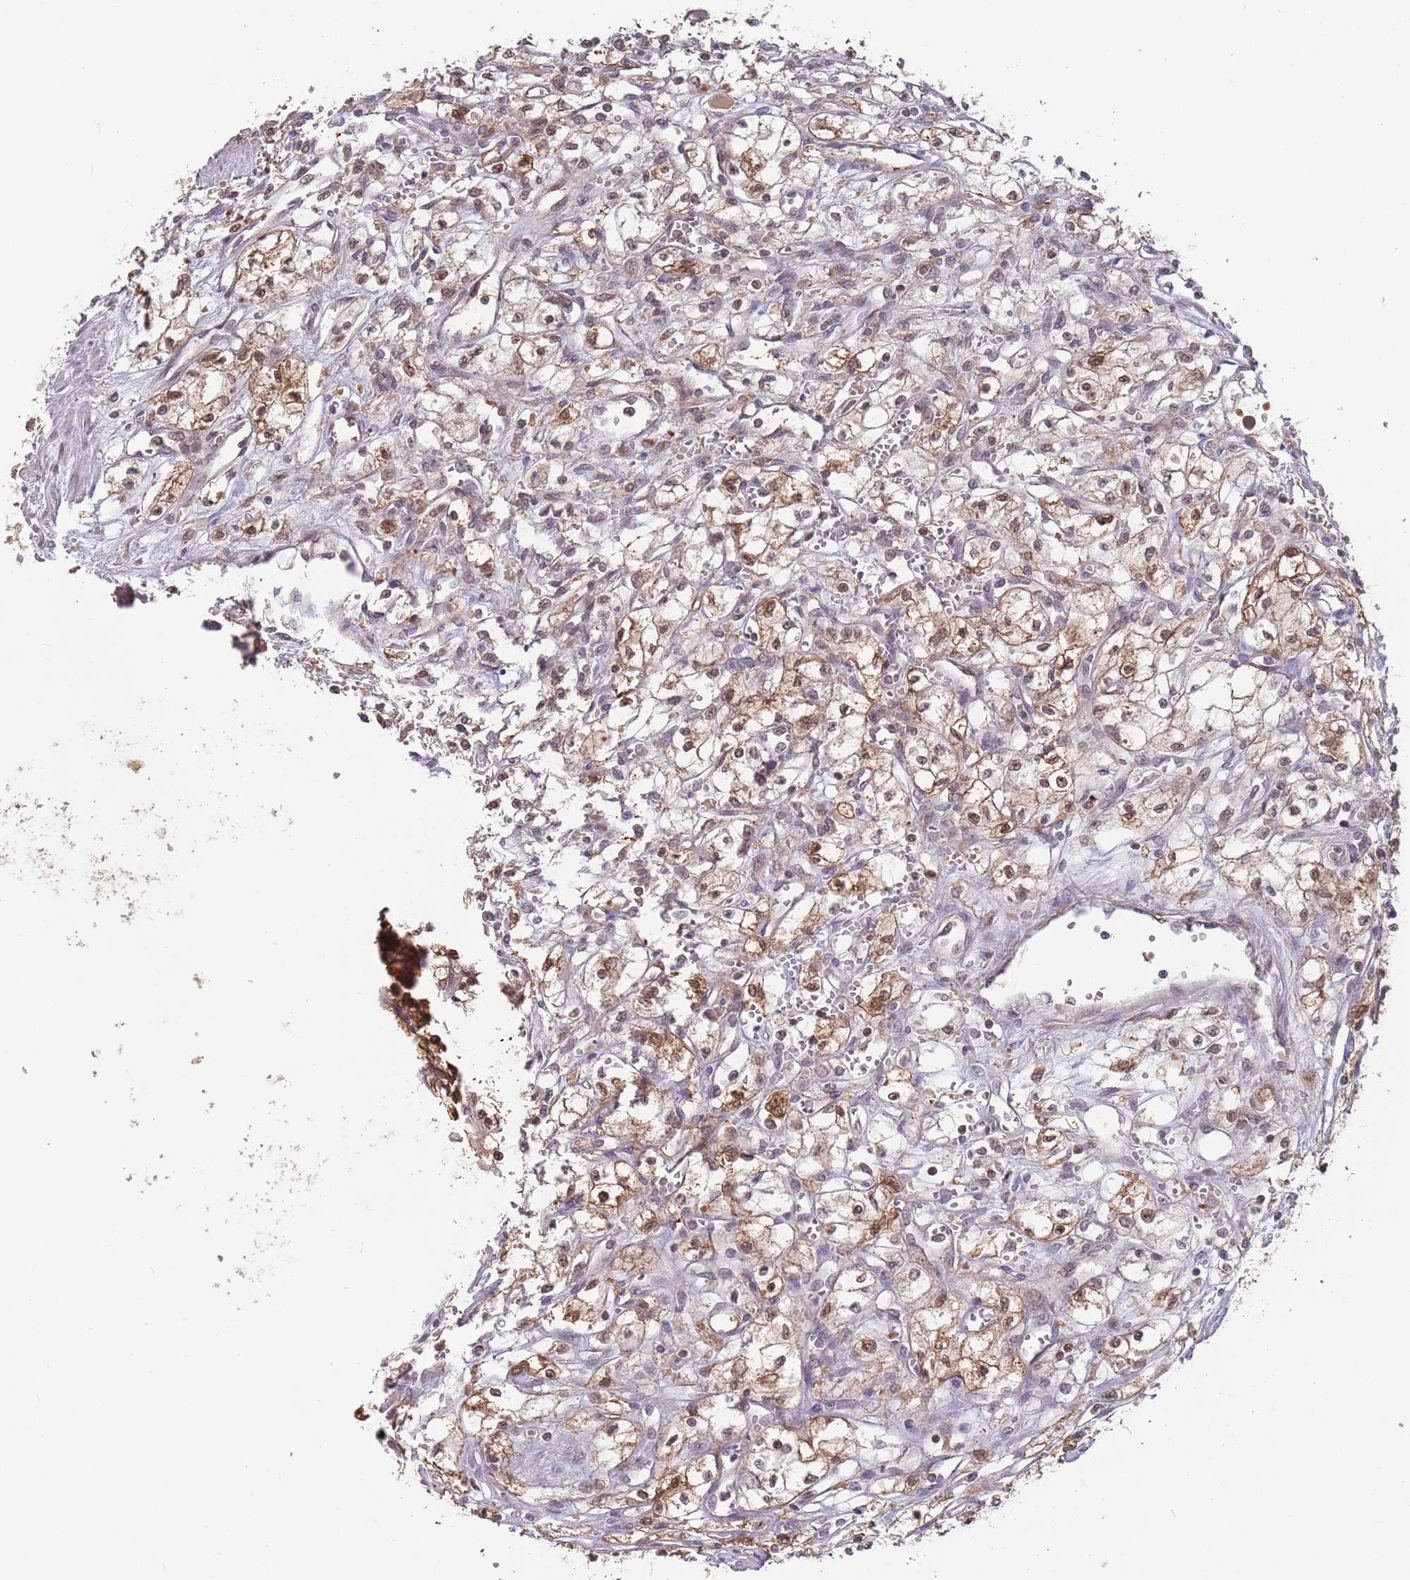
{"staining": {"intensity": "moderate", "quantity": "25%-75%", "location": "cytoplasmic/membranous,nuclear"}, "tissue": "renal cancer", "cell_type": "Tumor cells", "image_type": "cancer", "snomed": [{"axis": "morphology", "description": "Adenocarcinoma, NOS"}, {"axis": "topography", "description": "Kidney"}], "caption": "Protein expression analysis of human renal cancer reveals moderate cytoplasmic/membranous and nuclear staining in about 25%-75% of tumor cells.", "gene": "SALL1", "patient": {"sex": "male", "age": 59}}